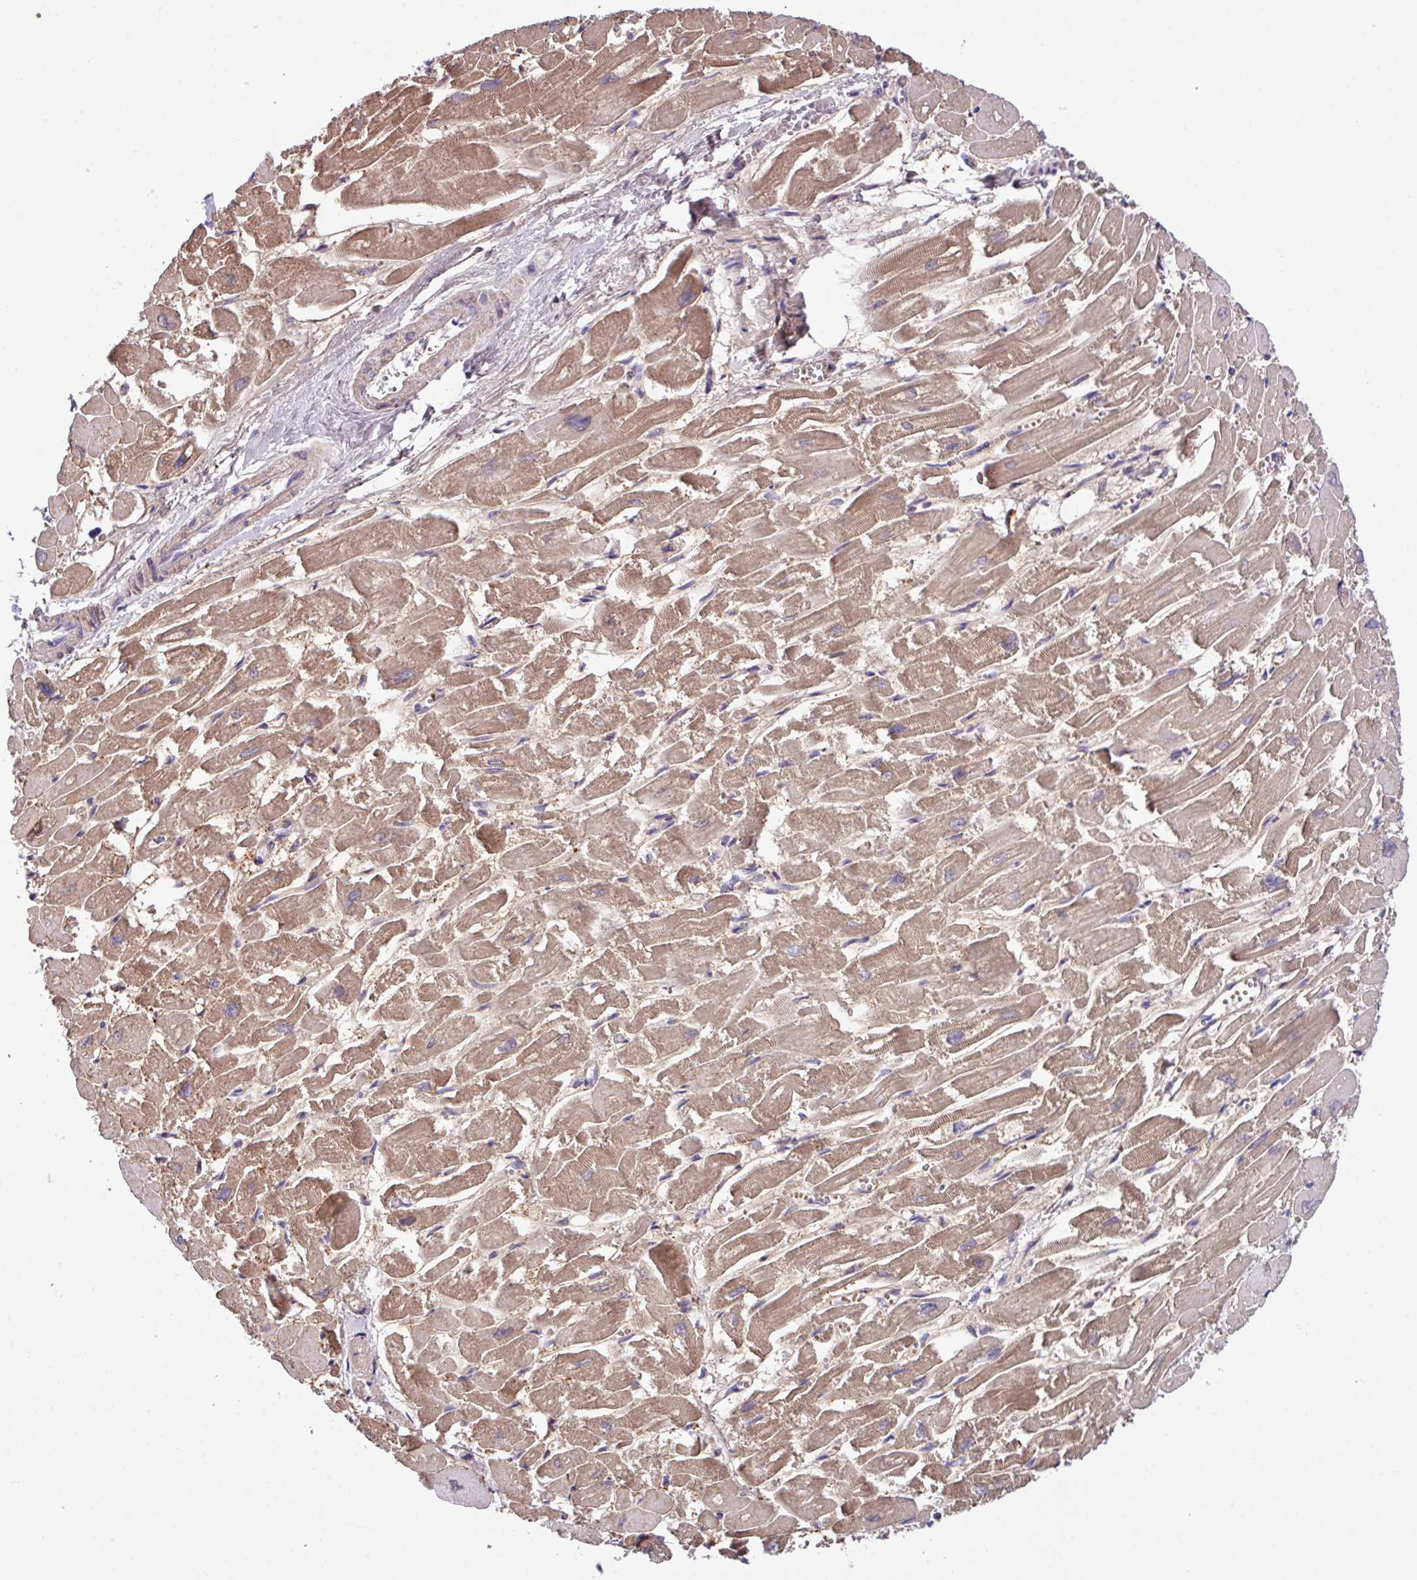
{"staining": {"intensity": "moderate", "quantity": ">75%", "location": "cytoplasmic/membranous"}, "tissue": "heart muscle", "cell_type": "Cardiomyocytes", "image_type": "normal", "snomed": [{"axis": "morphology", "description": "Normal tissue, NOS"}, {"axis": "topography", "description": "Heart"}], "caption": "IHC image of benign human heart muscle stained for a protein (brown), which shows medium levels of moderate cytoplasmic/membranous positivity in about >75% of cardiomyocytes.", "gene": "DNAL1", "patient": {"sex": "male", "age": 54}}